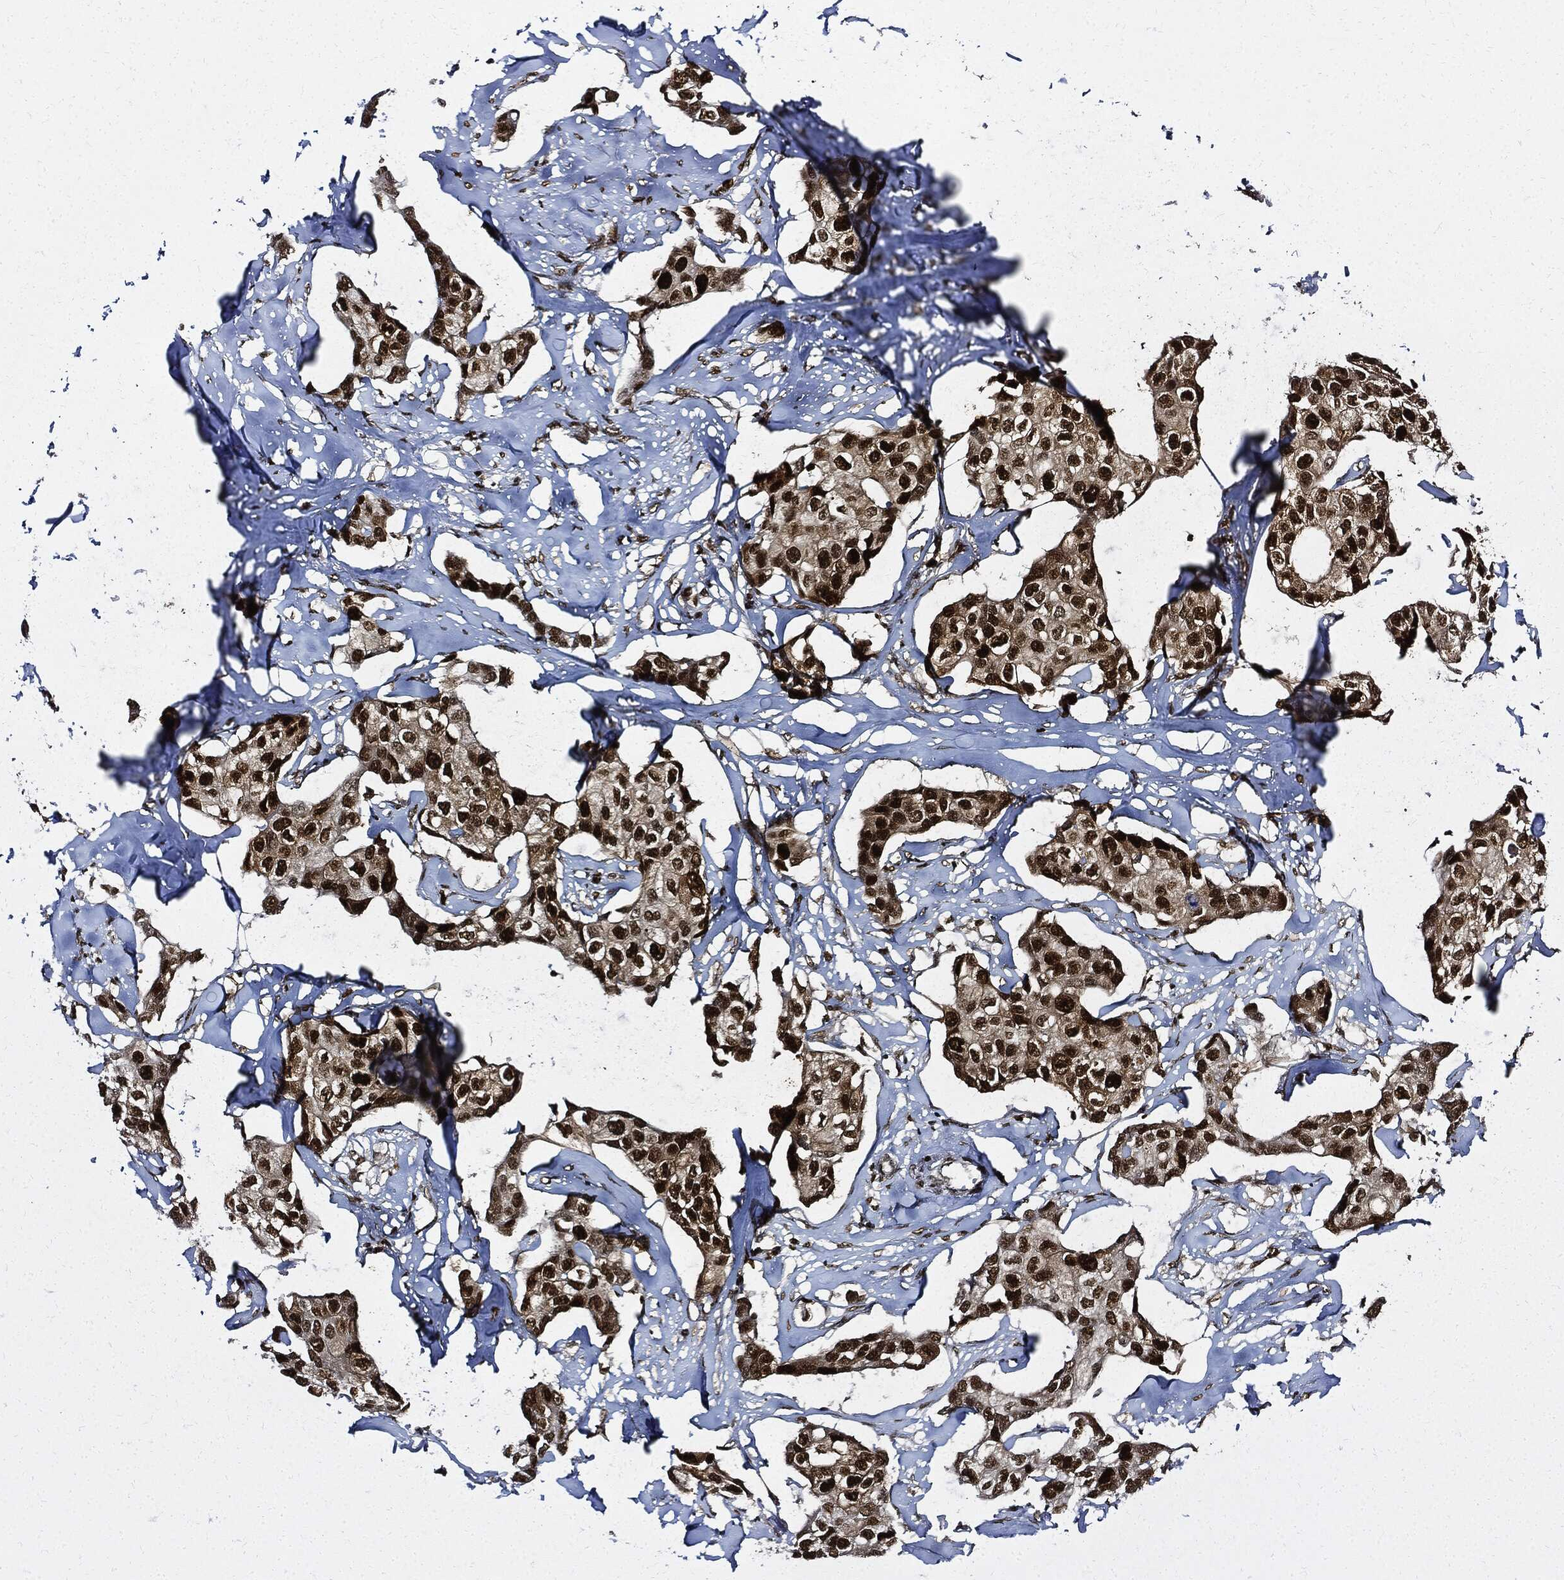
{"staining": {"intensity": "strong", "quantity": ">75%", "location": "nuclear"}, "tissue": "breast cancer", "cell_type": "Tumor cells", "image_type": "cancer", "snomed": [{"axis": "morphology", "description": "Duct carcinoma"}, {"axis": "topography", "description": "Breast"}], "caption": "Immunohistochemical staining of human invasive ductal carcinoma (breast) reveals high levels of strong nuclear protein expression in approximately >75% of tumor cells.", "gene": "PCNA", "patient": {"sex": "female", "age": 80}}